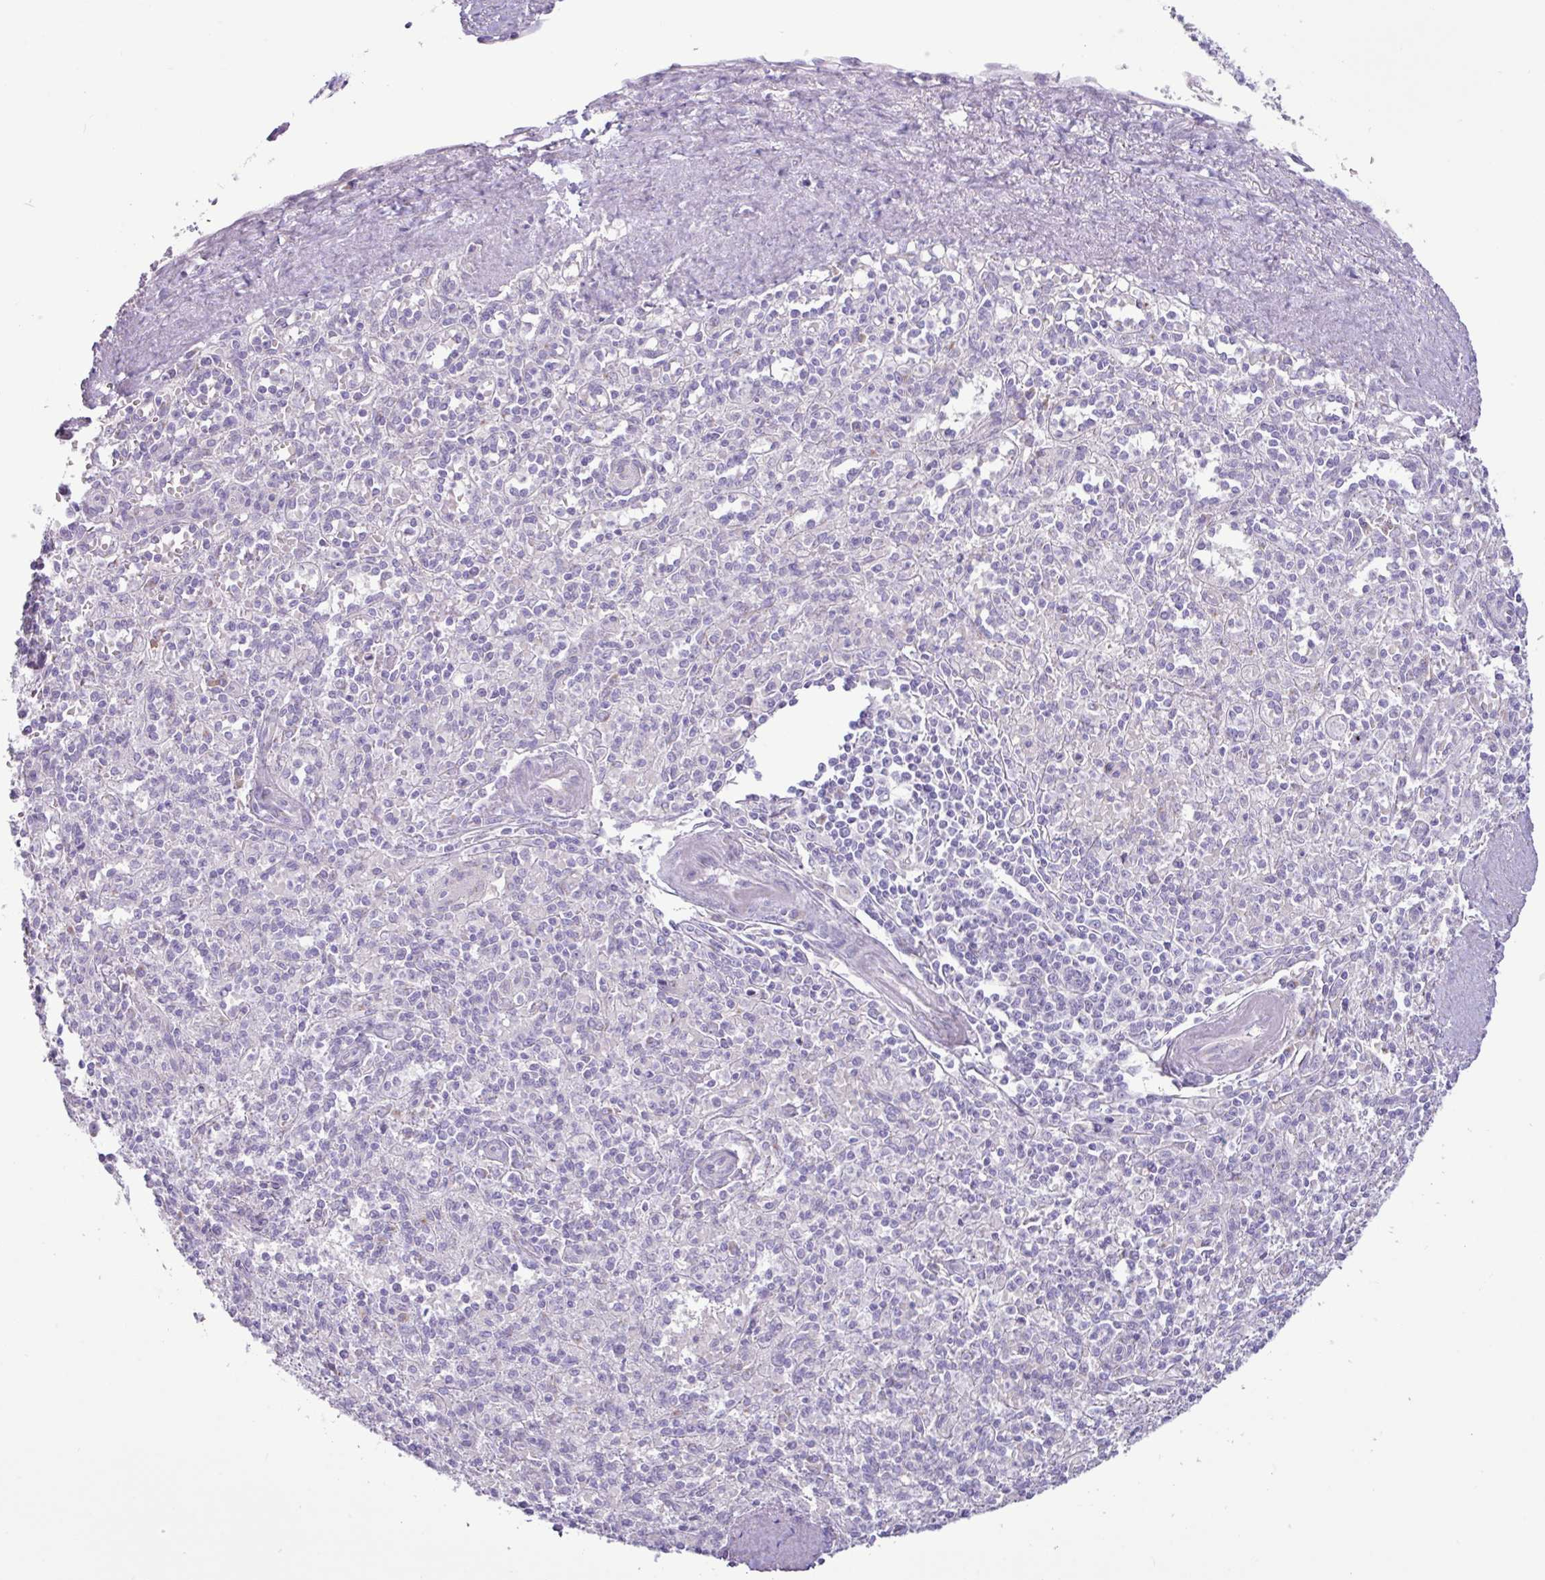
{"staining": {"intensity": "negative", "quantity": "none", "location": "none"}, "tissue": "spleen", "cell_type": "Cells in red pulp", "image_type": "normal", "snomed": [{"axis": "morphology", "description": "Normal tissue, NOS"}, {"axis": "topography", "description": "Spleen"}], "caption": "Cells in red pulp are negative for brown protein staining in benign spleen. The staining is performed using DAB (3,3'-diaminobenzidine) brown chromogen with nuclei counter-stained in using hematoxylin.", "gene": "STIMATE", "patient": {"sex": "female", "age": 70}}